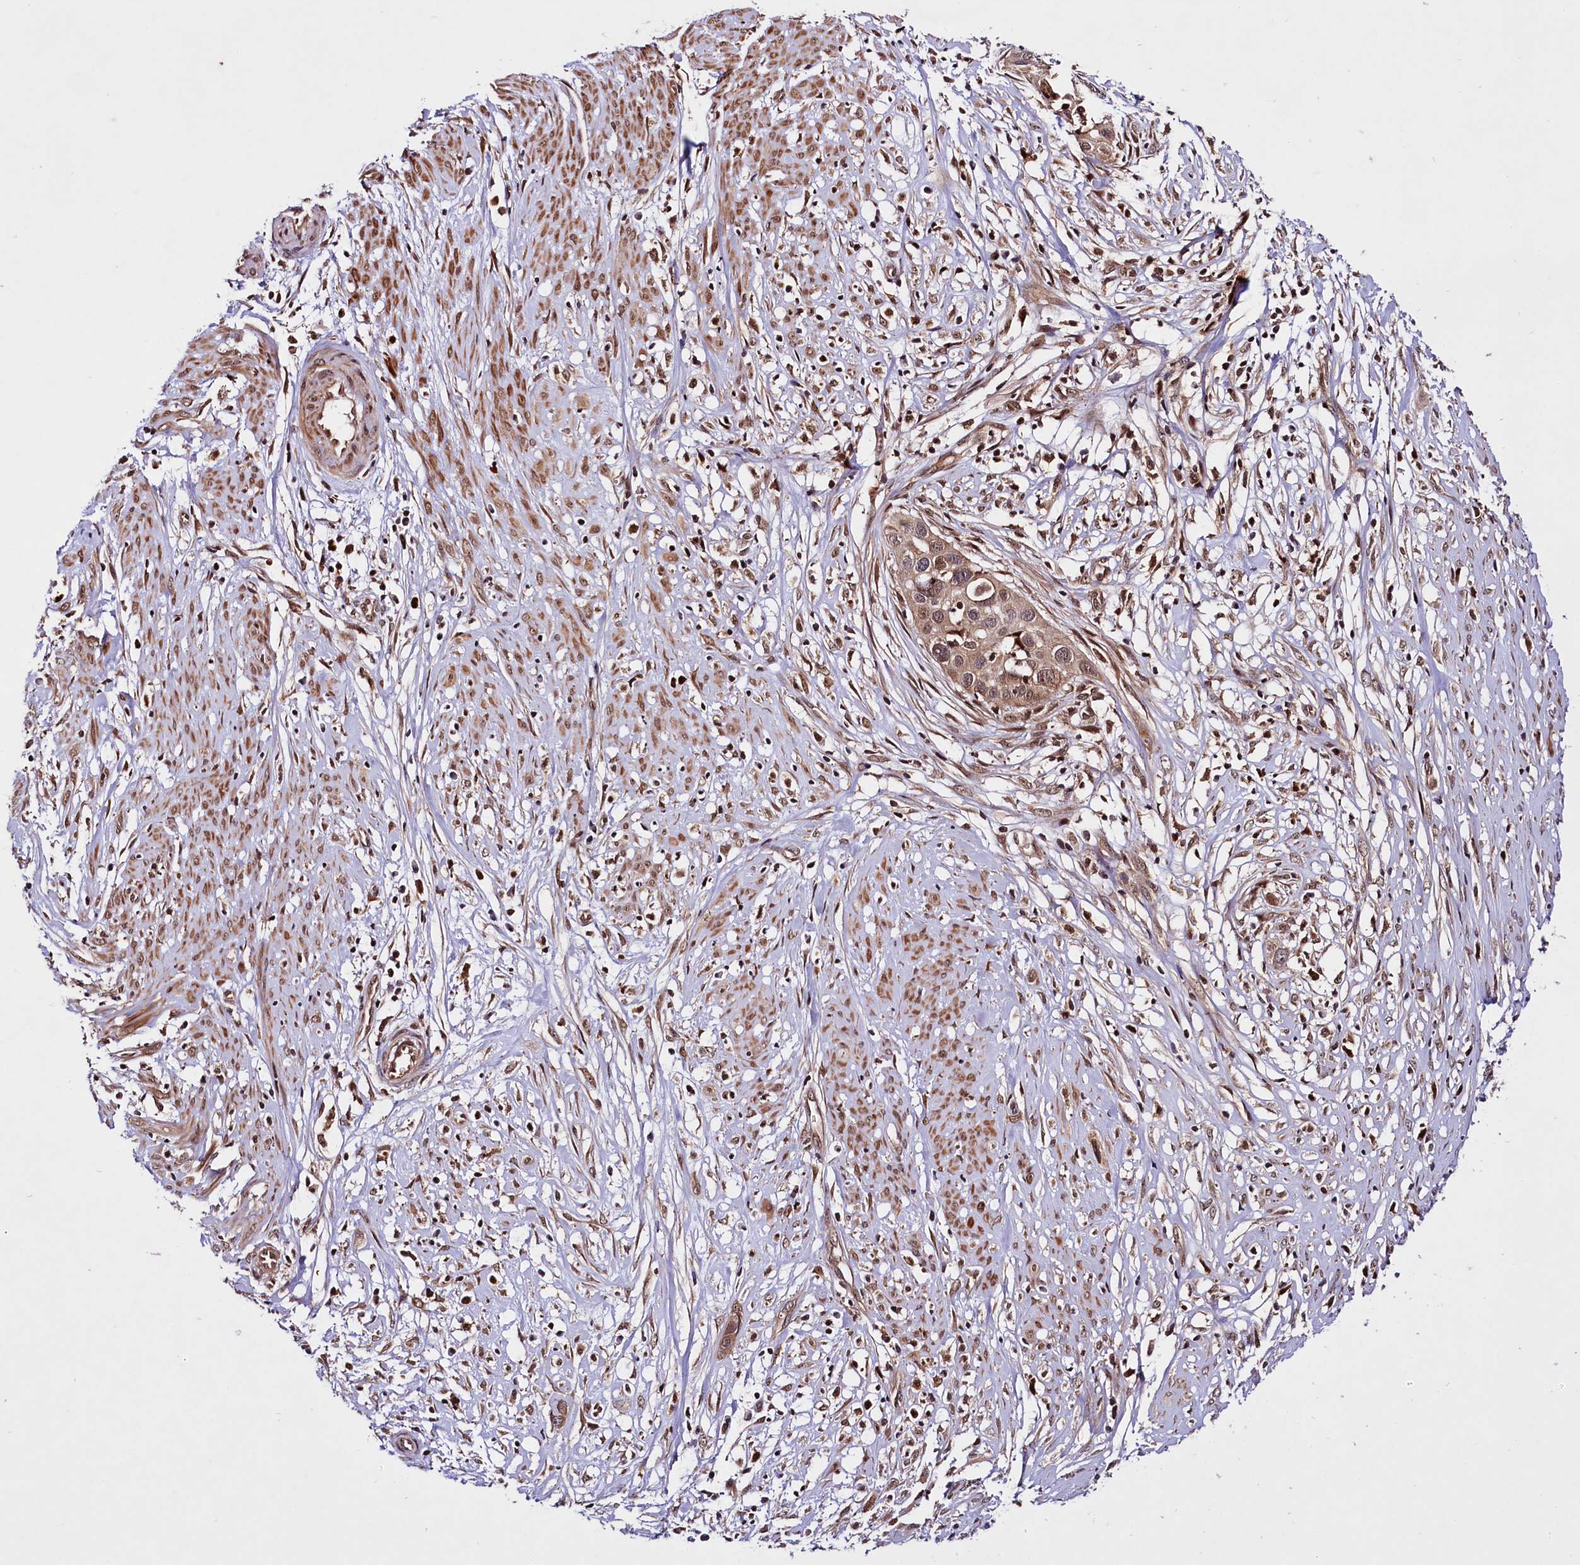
{"staining": {"intensity": "moderate", "quantity": ">75%", "location": "cytoplasmic/membranous,nuclear"}, "tissue": "cervical cancer", "cell_type": "Tumor cells", "image_type": "cancer", "snomed": [{"axis": "morphology", "description": "Squamous cell carcinoma, NOS"}, {"axis": "topography", "description": "Cervix"}], "caption": "DAB (3,3'-diaminobenzidine) immunohistochemical staining of cervical squamous cell carcinoma shows moderate cytoplasmic/membranous and nuclear protein positivity in approximately >75% of tumor cells. (DAB (3,3'-diaminobenzidine) IHC, brown staining for protein, blue staining for nuclei).", "gene": "UBE3A", "patient": {"sex": "female", "age": 34}}